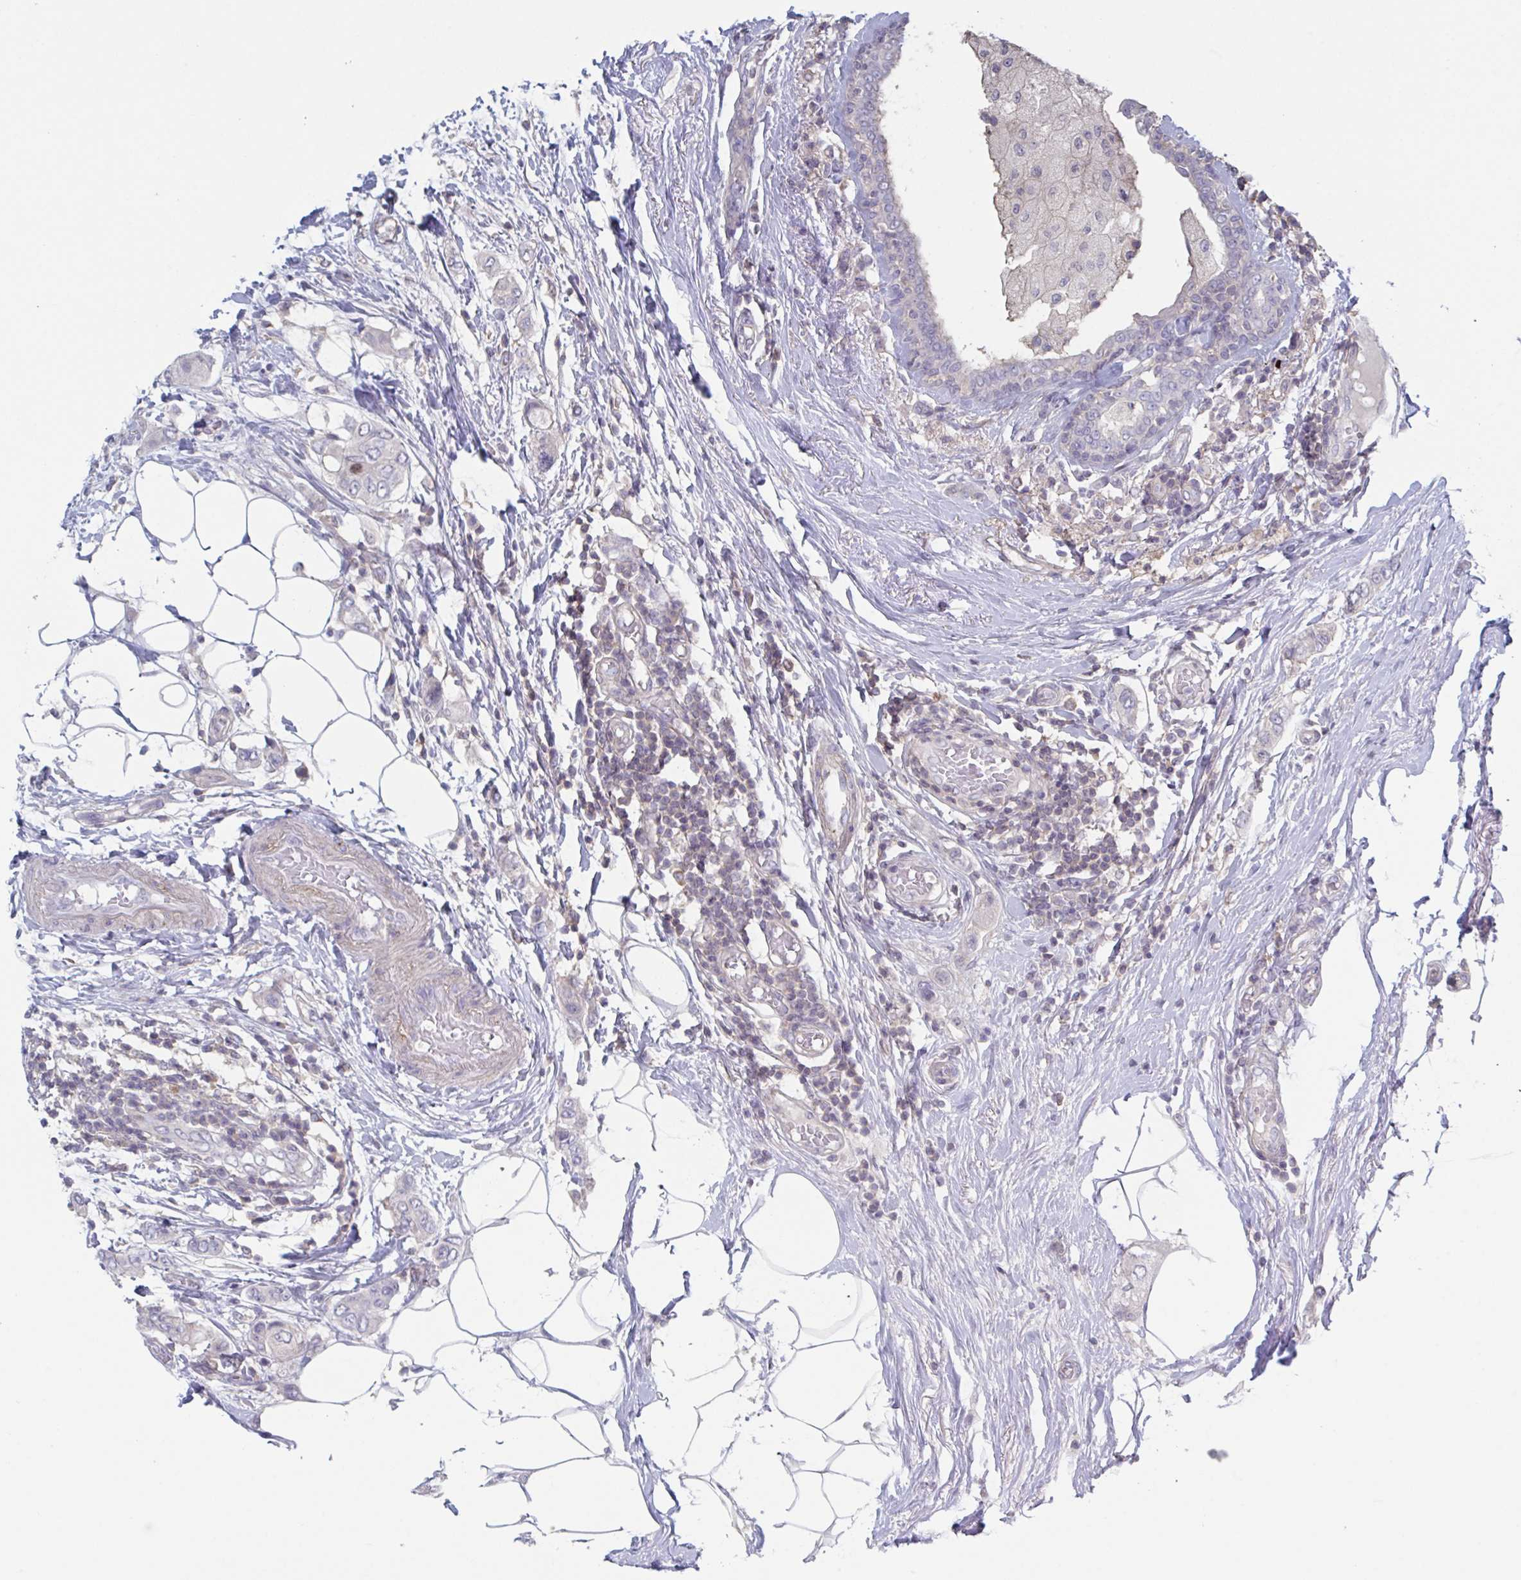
{"staining": {"intensity": "negative", "quantity": "none", "location": "none"}, "tissue": "breast cancer", "cell_type": "Tumor cells", "image_type": "cancer", "snomed": [{"axis": "morphology", "description": "Lobular carcinoma"}, {"axis": "topography", "description": "Breast"}], "caption": "An immunohistochemistry image of breast lobular carcinoma is shown. There is no staining in tumor cells of breast lobular carcinoma.", "gene": "STK26", "patient": {"sex": "female", "age": 51}}